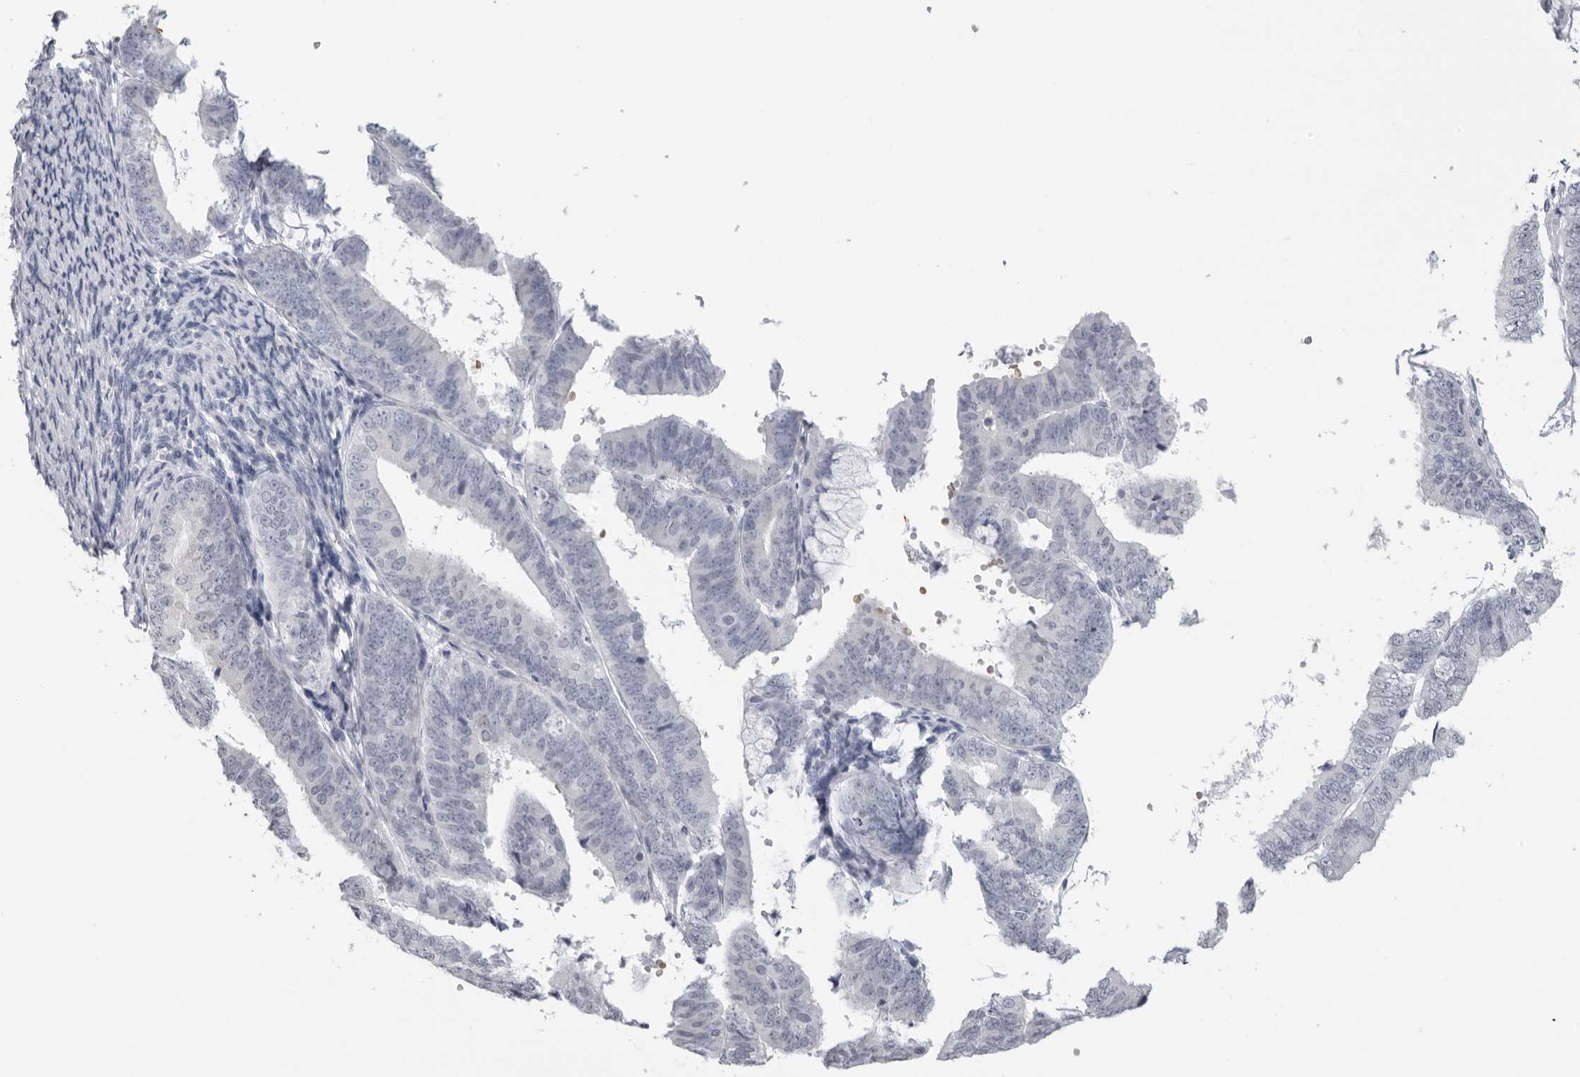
{"staining": {"intensity": "negative", "quantity": "none", "location": "none"}, "tissue": "endometrial cancer", "cell_type": "Tumor cells", "image_type": "cancer", "snomed": [{"axis": "morphology", "description": "Adenocarcinoma, NOS"}, {"axis": "topography", "description": "Endometrium"}], "caption": "DAB (3,3'-diaminobenzidine) immunohistochemical staining of endometrial cancer (adenocarcinoma) displays no significant staining in tumor cells.", "gene": "EPB41", "patient": {"sex": "female", "age": 63}}